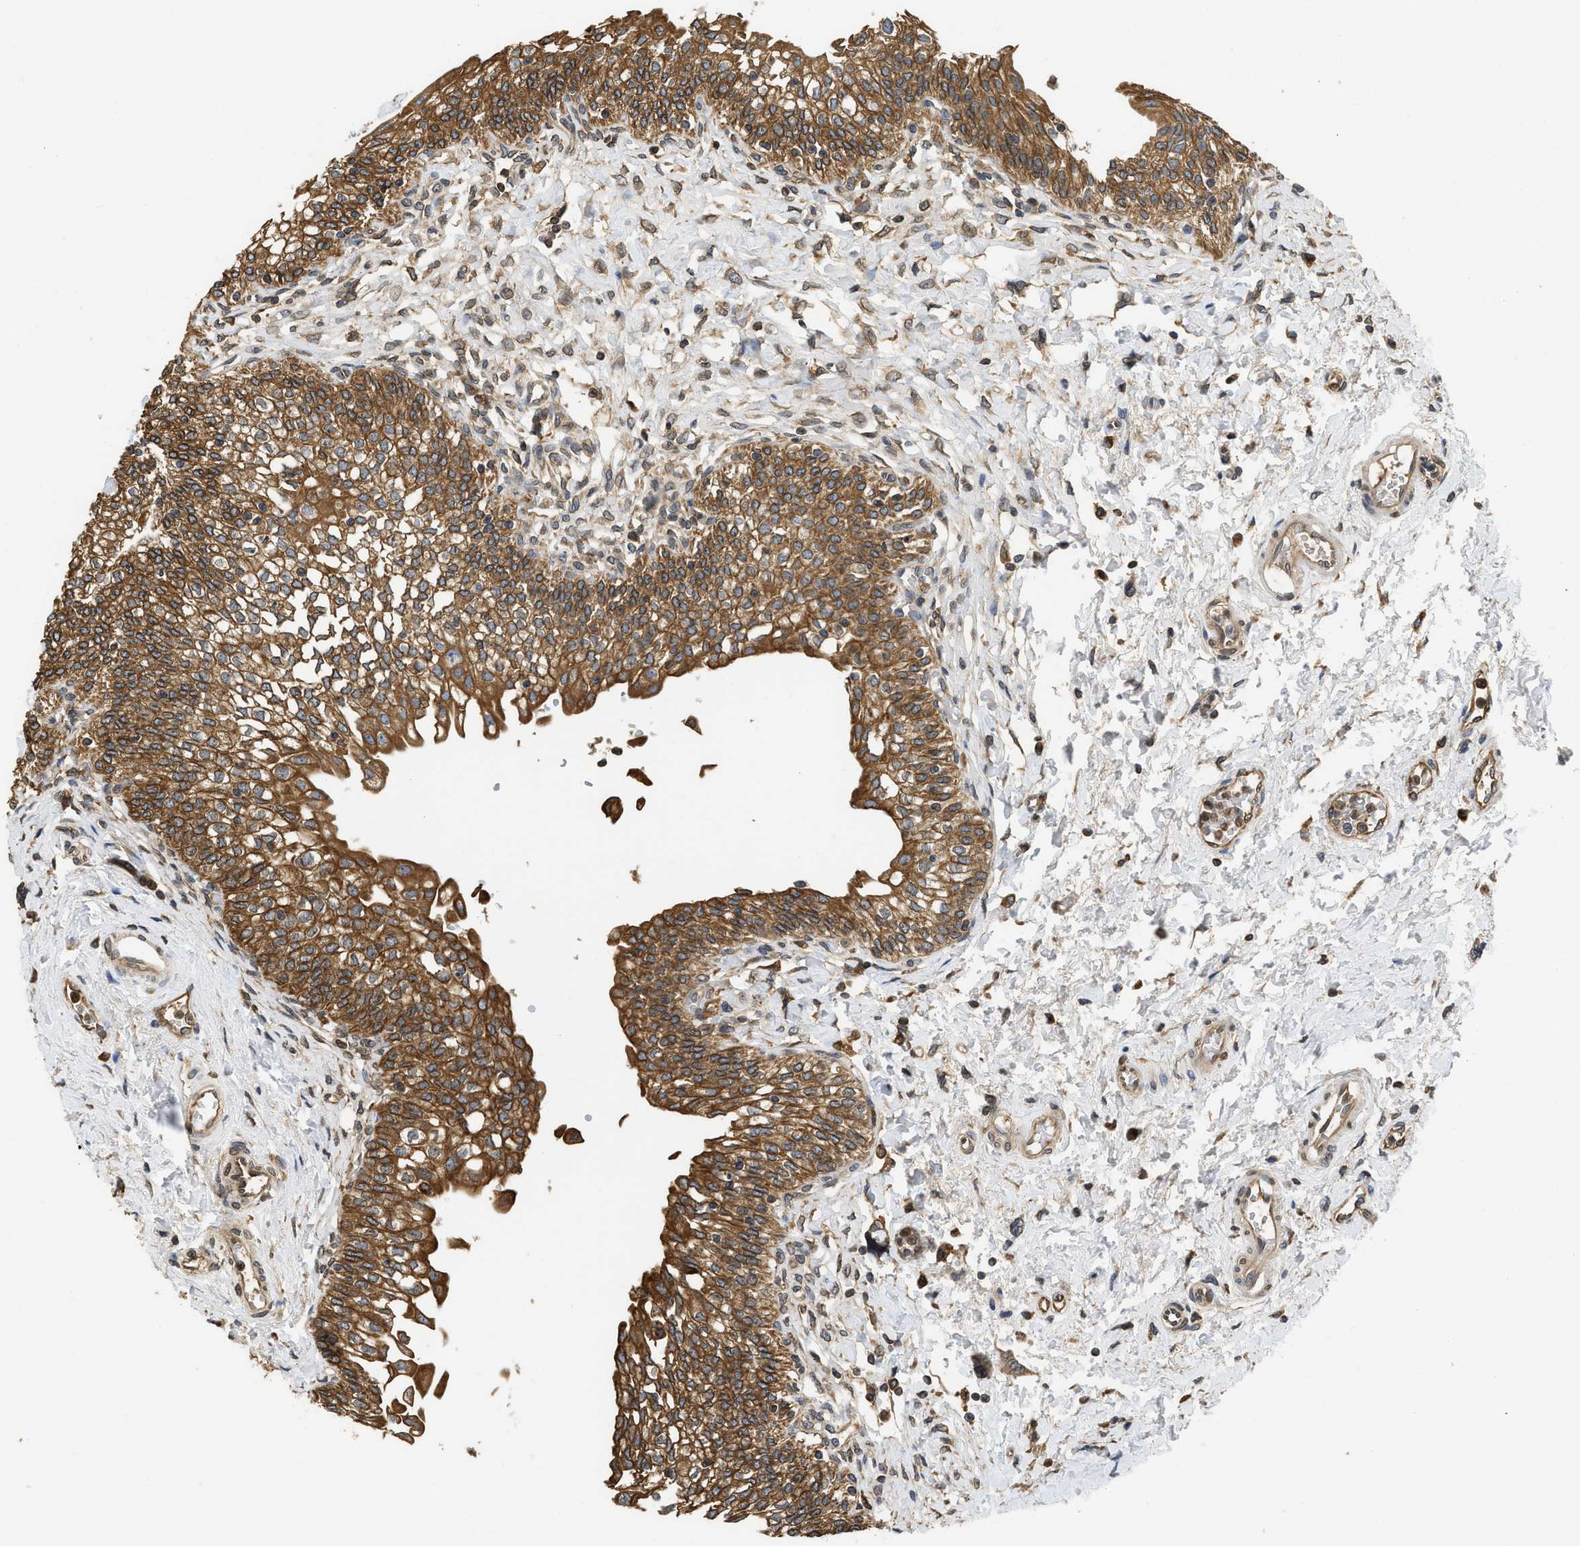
{"staining": {"intensity": "strong", "quantity": ">75%", "location": "cytoplasmic/membranous"}, "tissue": "urinary bladder", "cell_type": "Urothelial cells", "image_type": "normal", "snomed": [{"axis": "morphology", "description": "Normal tissue, NOS"}, {"axis": "topography", "description": "Urinary bladder"}], "caption": "Protein expression analysis of benign human urinary bladder reveals strong cytoplasmic/membranous expression in approximately >75% of urothelial cells. (brown staining indicates protein expression, while blue staining denotes nuclei).", "gene": "BCAP31", "patient": {"sex": "male", "age": 55}}